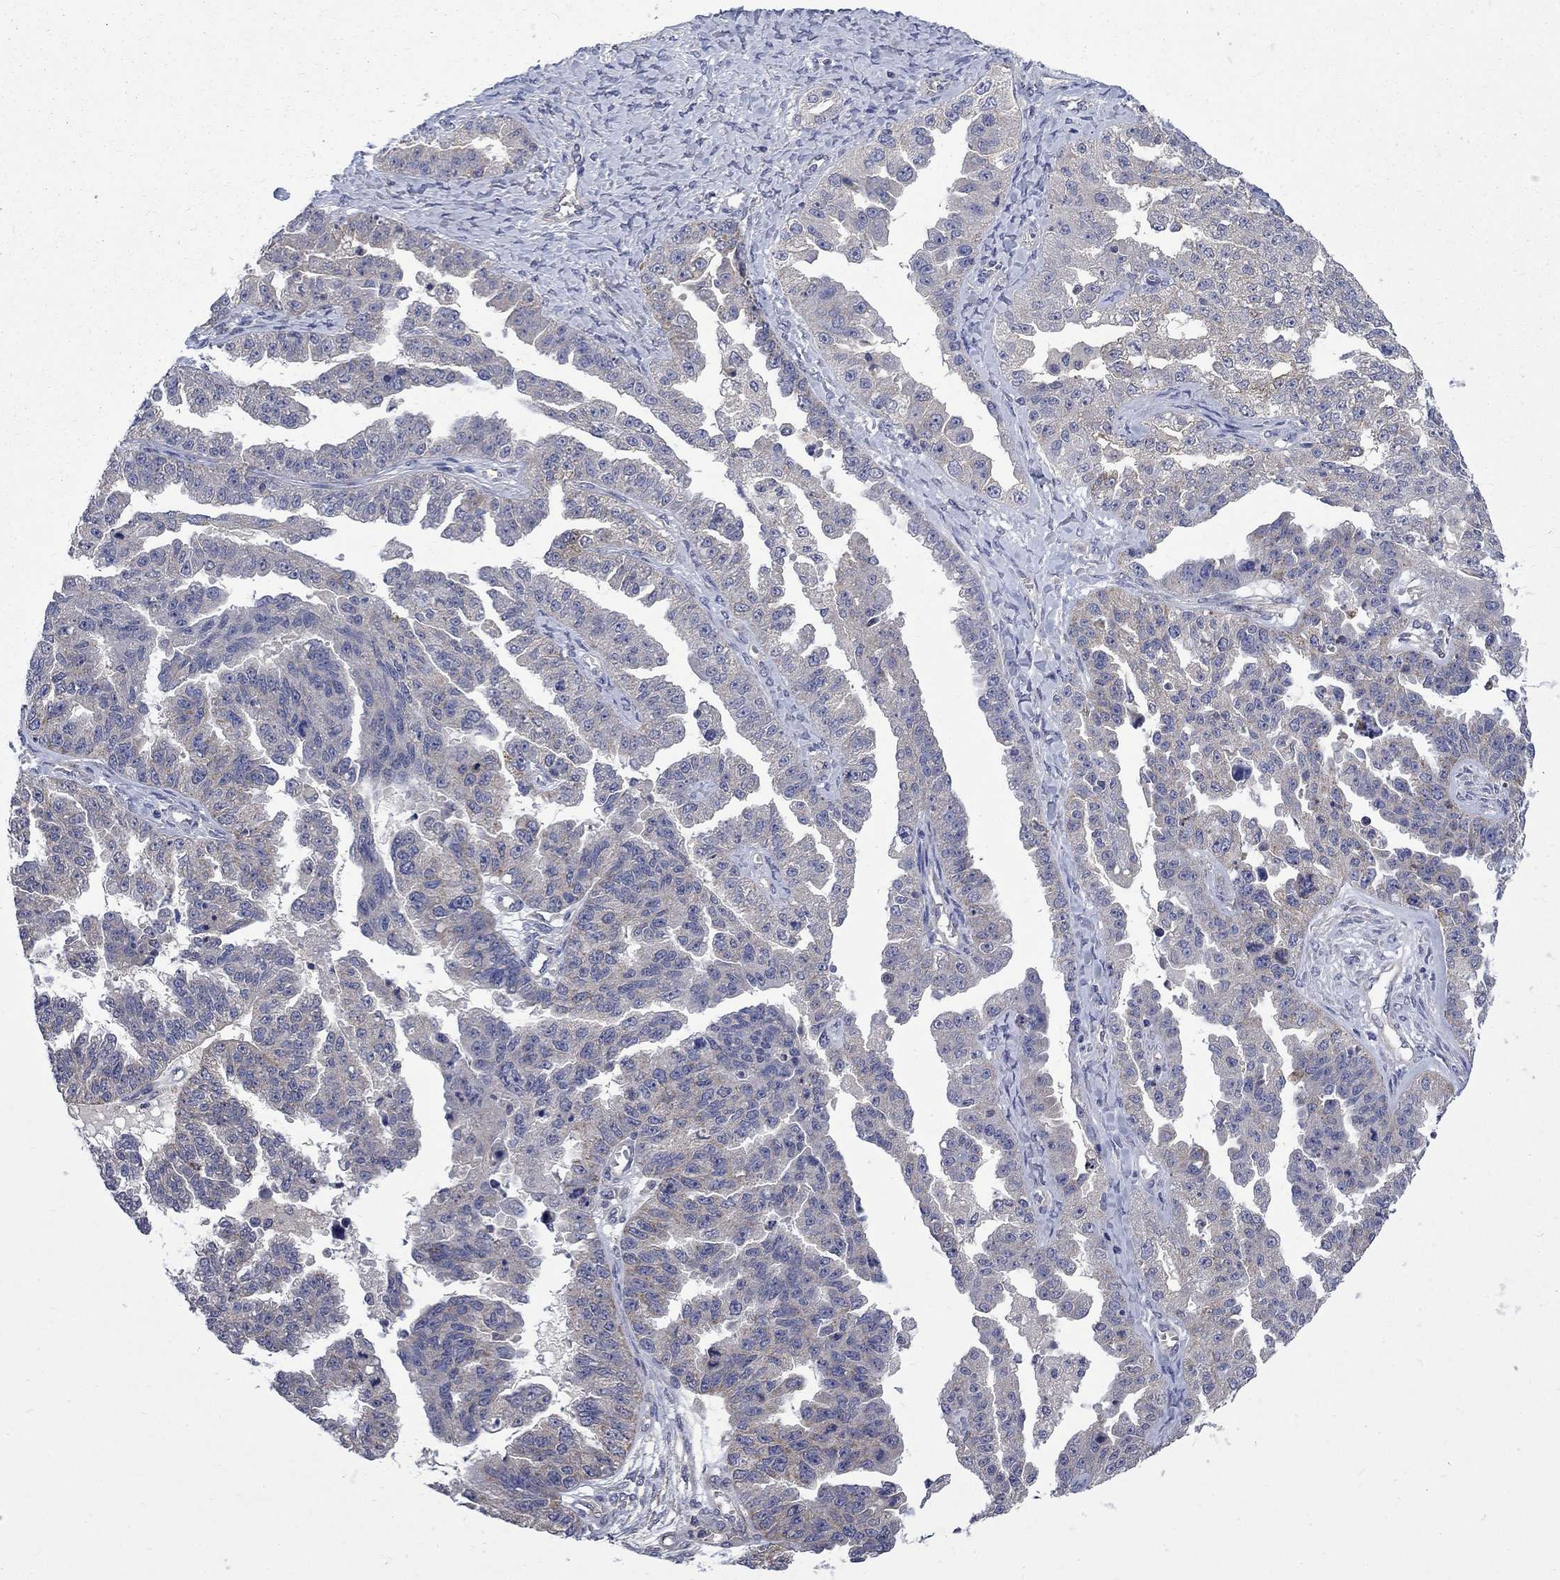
{"staining": {"intensity": "negative", "quantity": "none", "location": "none"}, "tissue": "ovarian cancer", "cell_type": "Tumor cells", "image_type": "cancer", "snomed": [{"axis": "morphology", "description": "Cystadenocarcinoma, serous, NOS"}, {"axis": "topography", "description": "Ovary"}], "caption": "Ovarian cancer (serous cystadenocarcinoma) stained for a protein using immunohistochemistry demonstrates no positivity tumor cells.", "gene": "HSPA12A", "patient": {"sex": "female", "age": 58}}